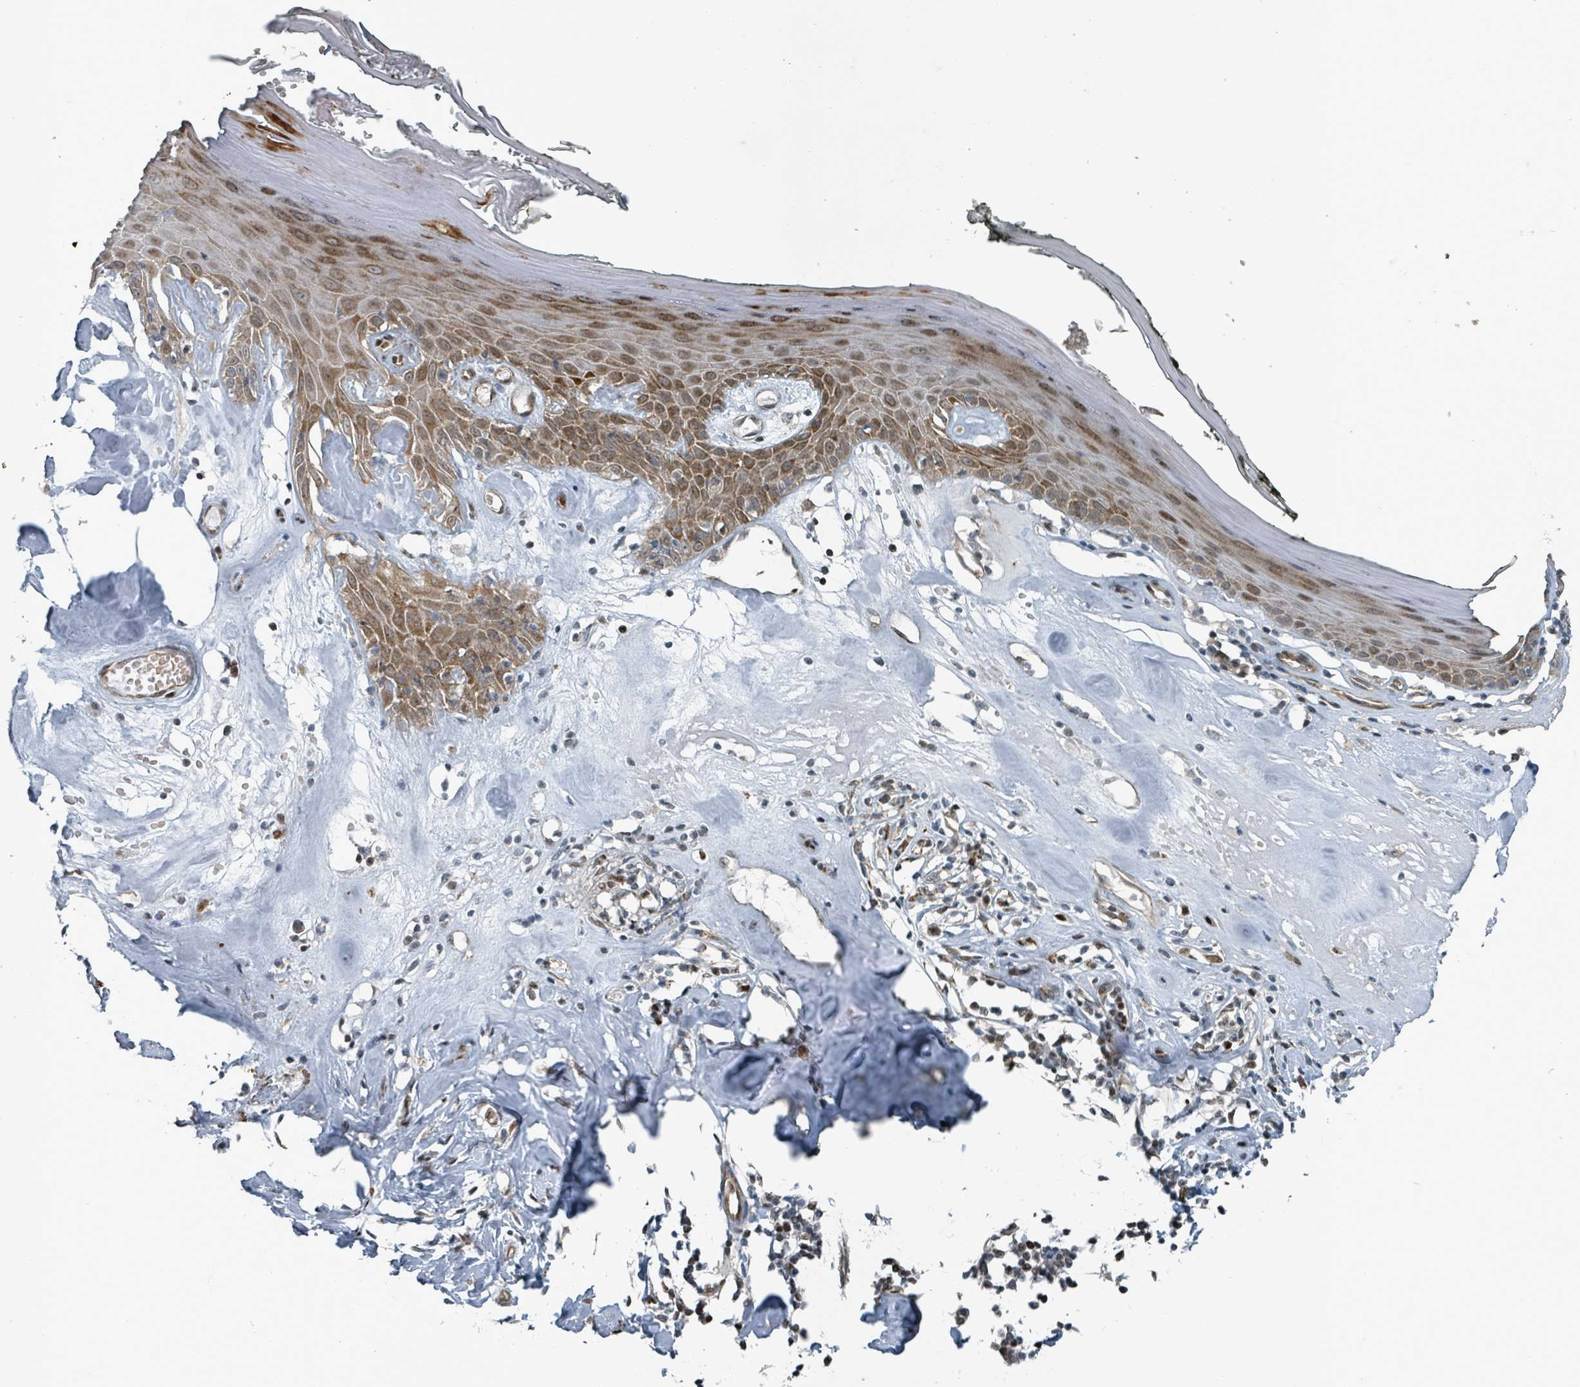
{"staining": {"intensity": "moderate", "quantity": ">75%", "location": "cytoplasmic/membranous,nuclear"}, "tissue": "skin", "cell_type": "Epidermal cells", "image_type": "normal", "snomed": [{"axis": "morphology", "description": "Normal tissue, NOS"}, {"axis": "morphology", "description": "Inflammation, NOS"}, {"axis": "topography", "description": "Vulva"}], "caption": "Immunohistochemical staining of normal human skin demonstrates medium levels of moderate cytoplasmic/membranous,nuclear positivity in about >75% of epidermal cells. The protein is stained brown, and the nuclei are stained in blue (DAB (3,3'-diaminobenzidine) IHC with brightfield microscopy, high magnification).", "gene": "RHPN2", "patient": {"sex": "female", "age": 84}}